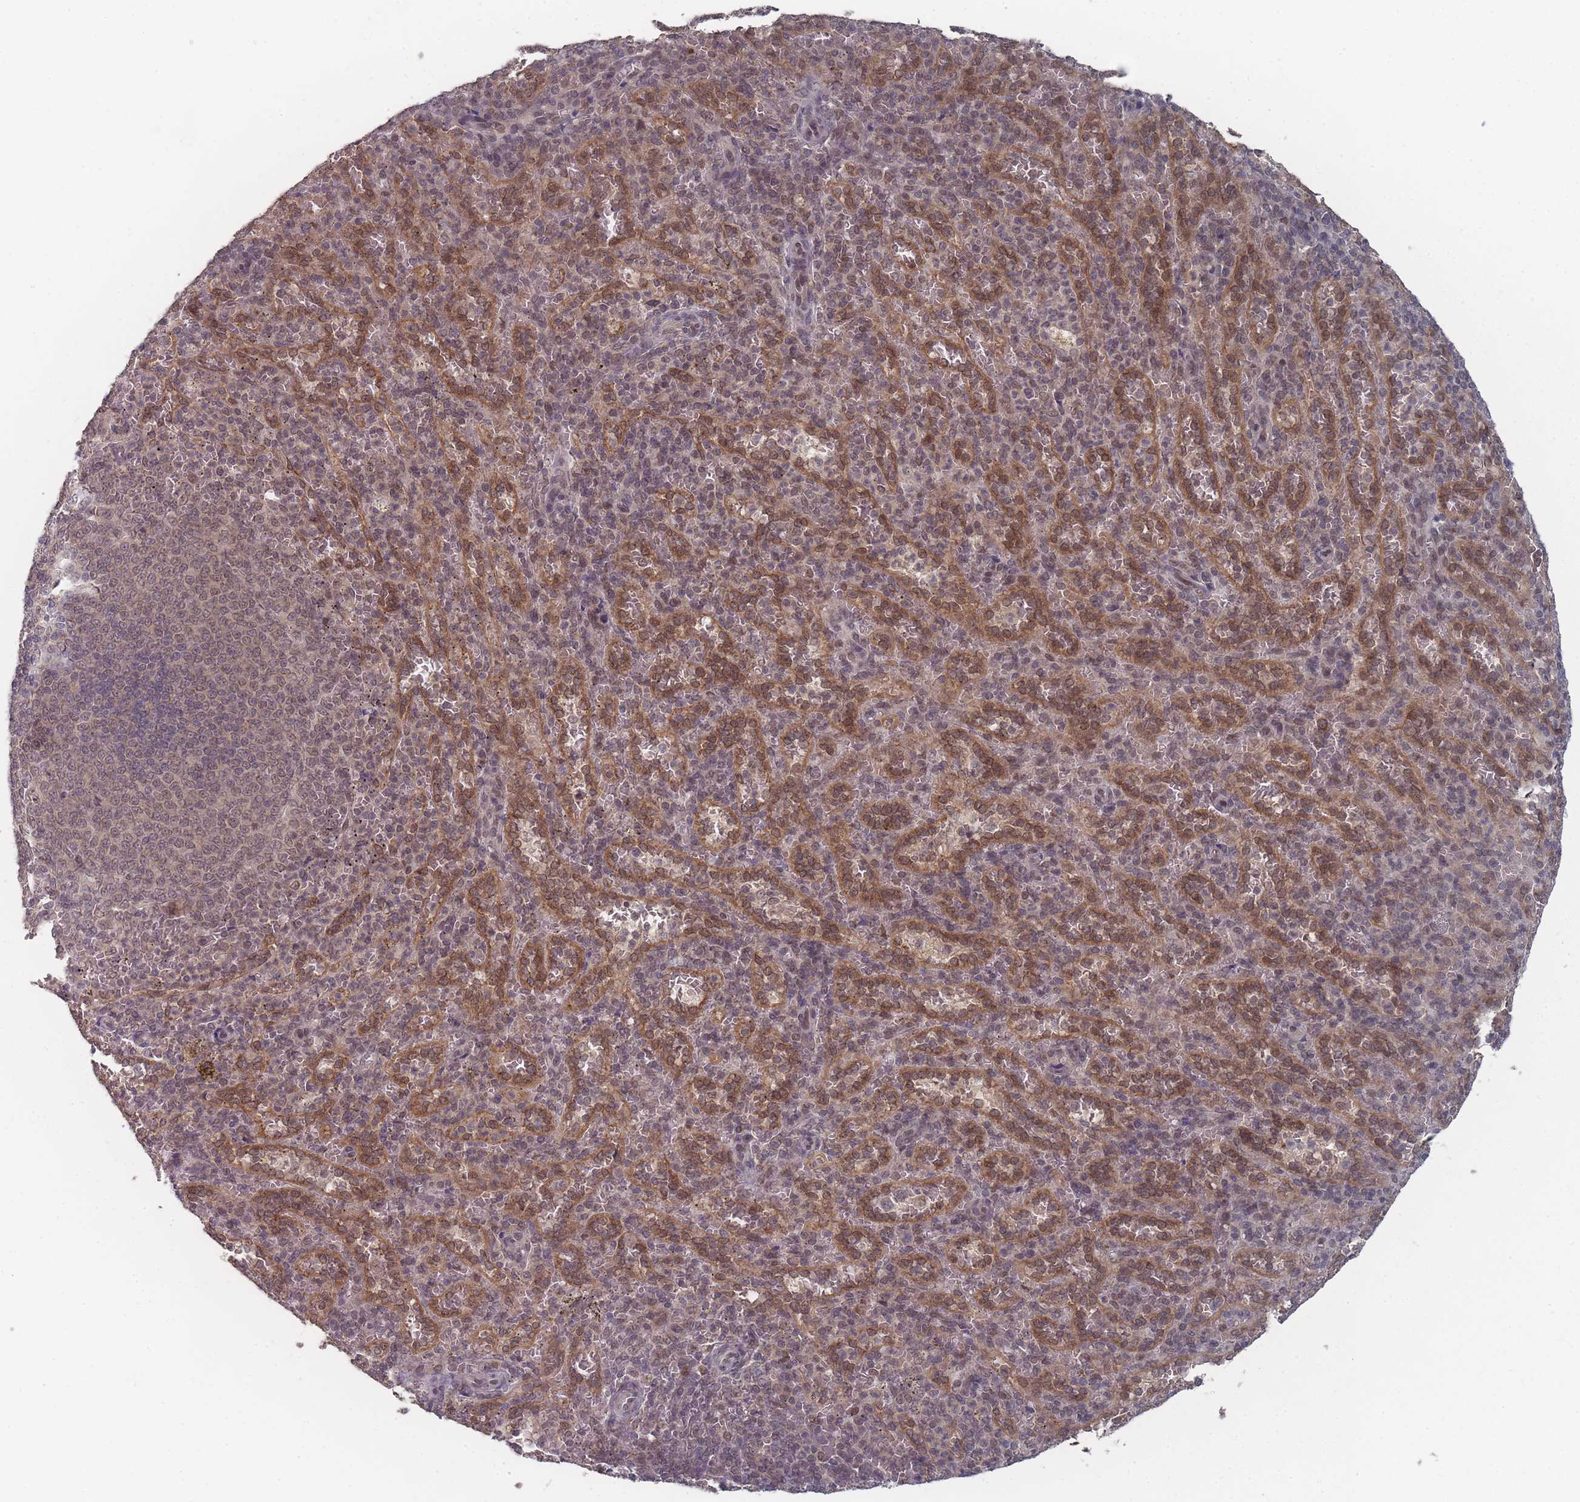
{"staining": {"intensity": "weak", "quantity": "<25%", "location": "nuclear"}, "tissue": "spleen", "cell_type": "Cells in red pulp", "image_type": "normal", "snomed": [{"axis": "morphology", "description": "Normal tissue, NOS"}, {"axis": "topography", "description": "Spleen"}], "caption": "Immunohistochemistry (IHC) photomicrograph of benign spleen stained for a protein (brown), which demonstrates no staining in cells in red pulp.", "gene": "TBC1D25", "patient": {"sex": "female", "age": 21}}